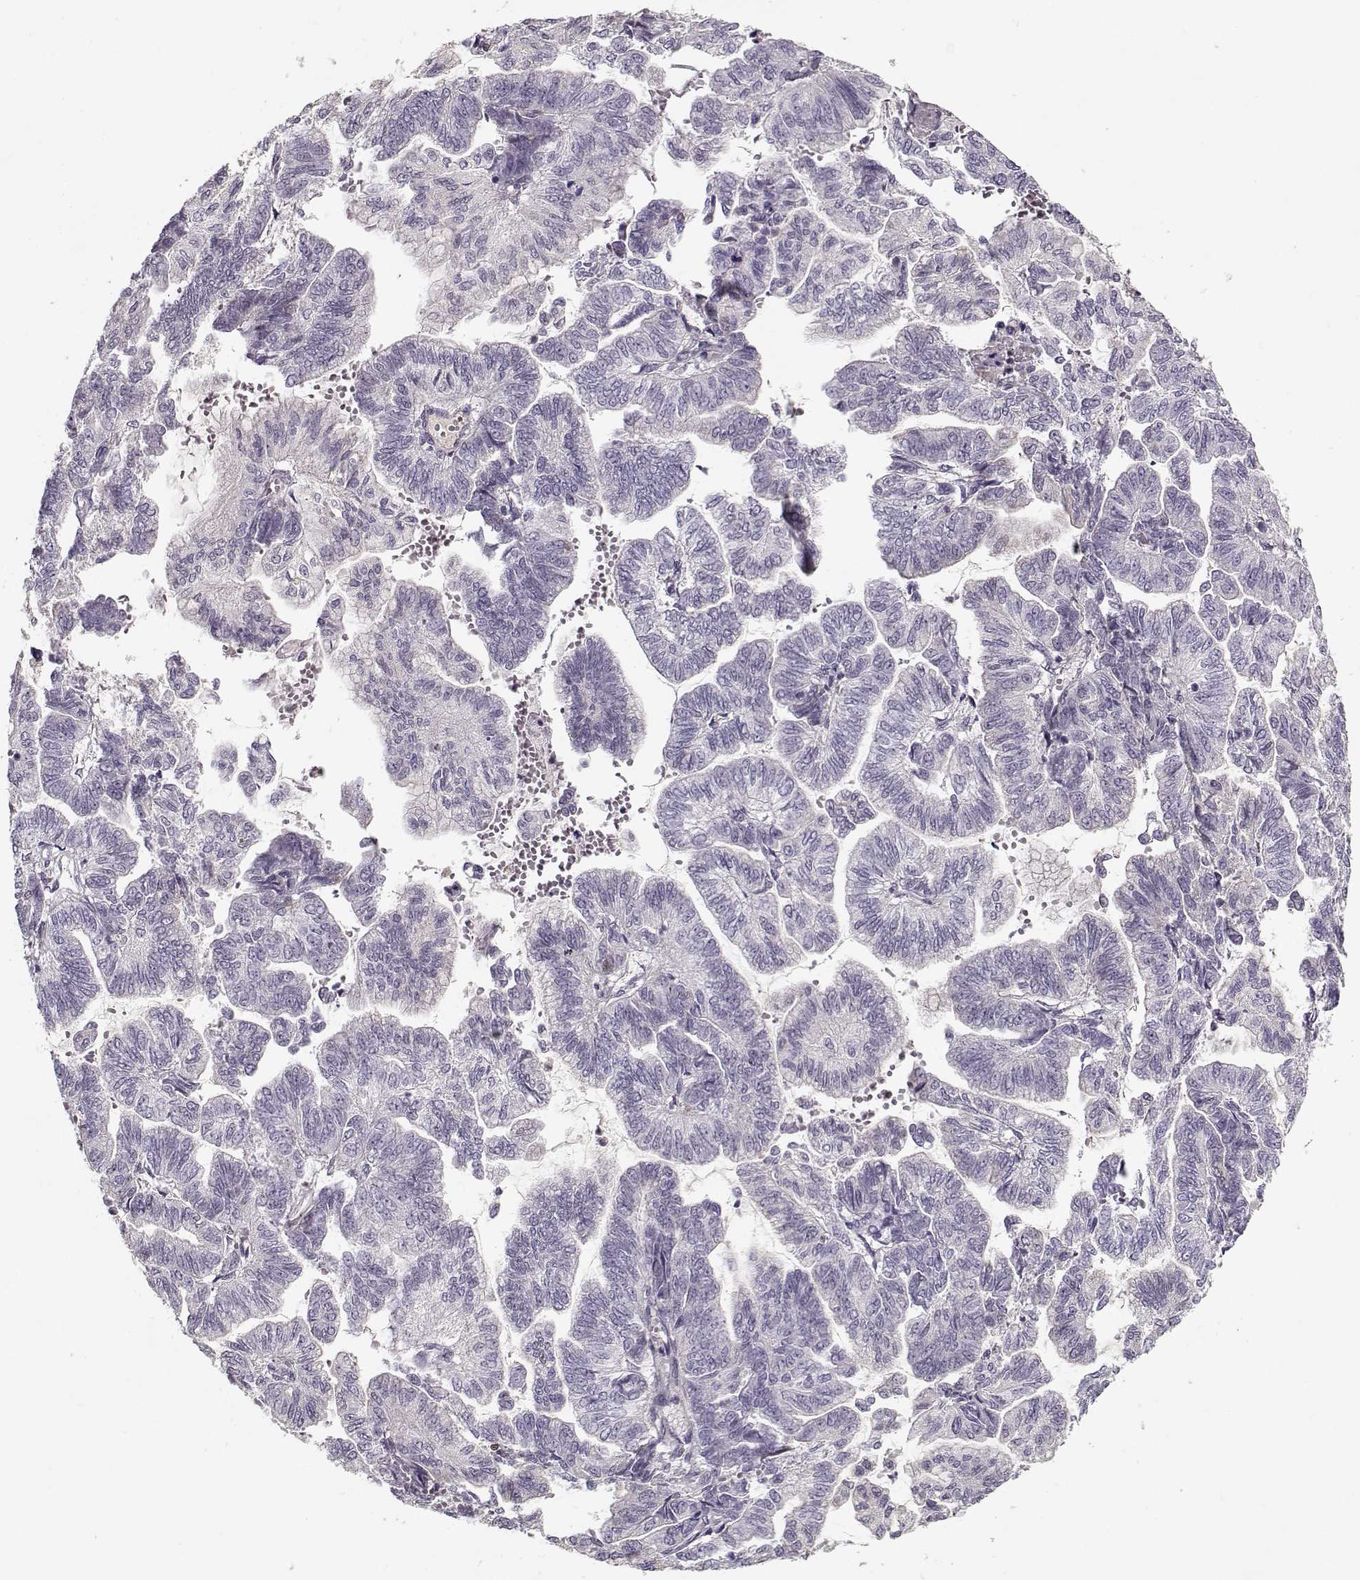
{"staining": {"intensity": "negative", "quantity": "none", "location": "none"}, "tissue": "stomach cancer", "cell_type": "Tumor cells", "image_type": "cancer", "snomed": [{"axis": "morphology", "description": "Adenocarcinoma, NOS"}, {"axis": "topography", "description": "Stomach"}], "caption": "DAB (3,3'-diaminobenzidine) immunohistochemical staining of adenocarcinoma (stomach) exhibits no significant expression in tumor cells.", "gene": "LUM", "patient": {"sex": "male", "age": 83}}